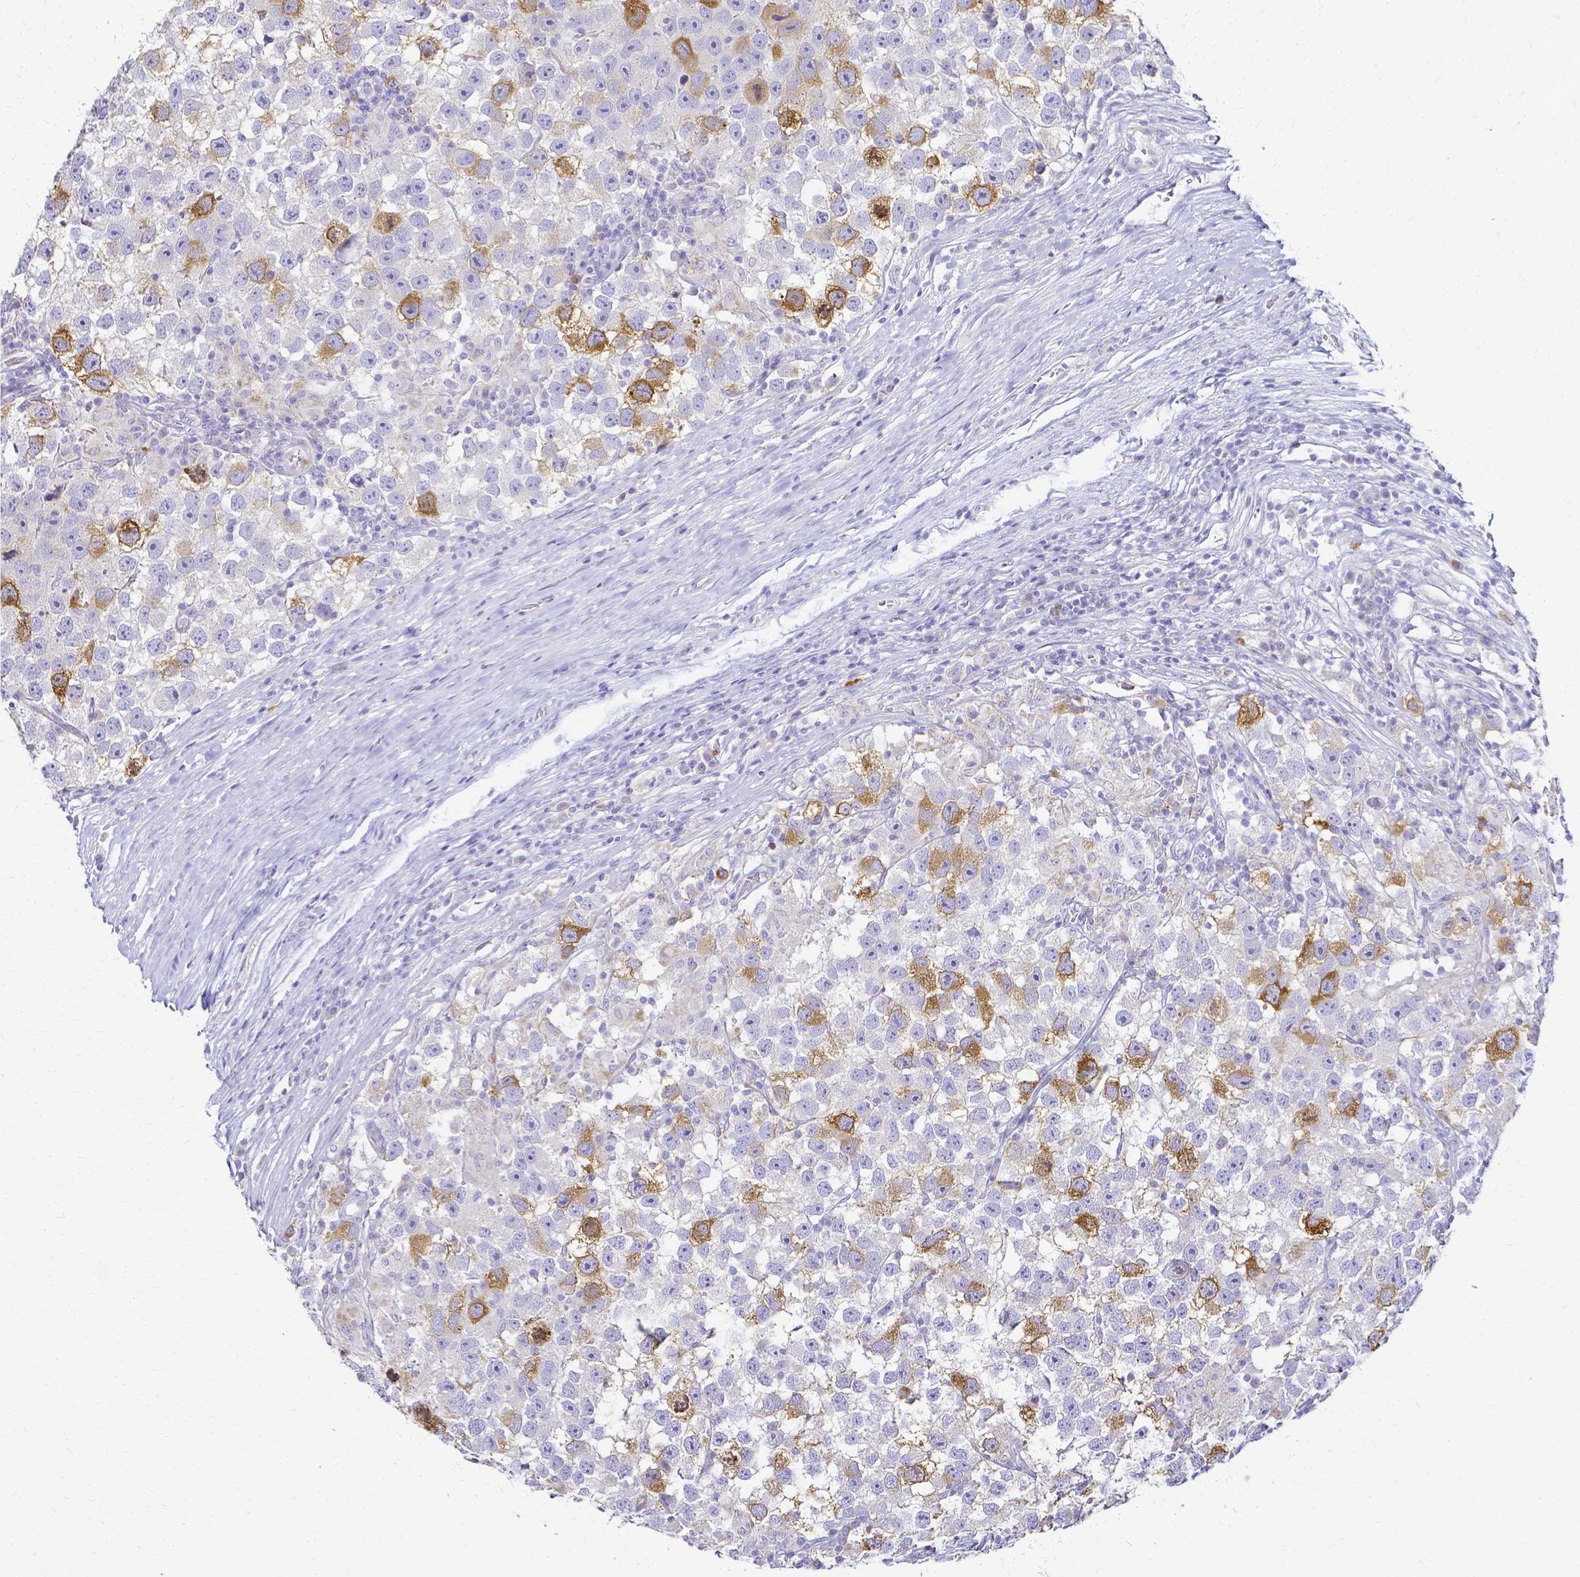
{"staining": {"intensity": "moderate", "quantity": "25%-75%", "location": "cytoplasmic/membranous"}, "tissue": "testis cancer", "cell_type": "Tumor cells", "image_type": "cancer", "snomed": [{"axis": "morphology", "description": "Seminoma, NOS"}, {"axis": "topography", "description": "Testis"}], "caption": "This photomicrograph reveals immunohistochemistry (IHC) staining of seminoma (testis), with medium moderate cytoplasmic/membranous positivity in about 25%-75% of tumor cells.", "gene": "CCNB1", "patient": {"sex": "male", "age": 26}}